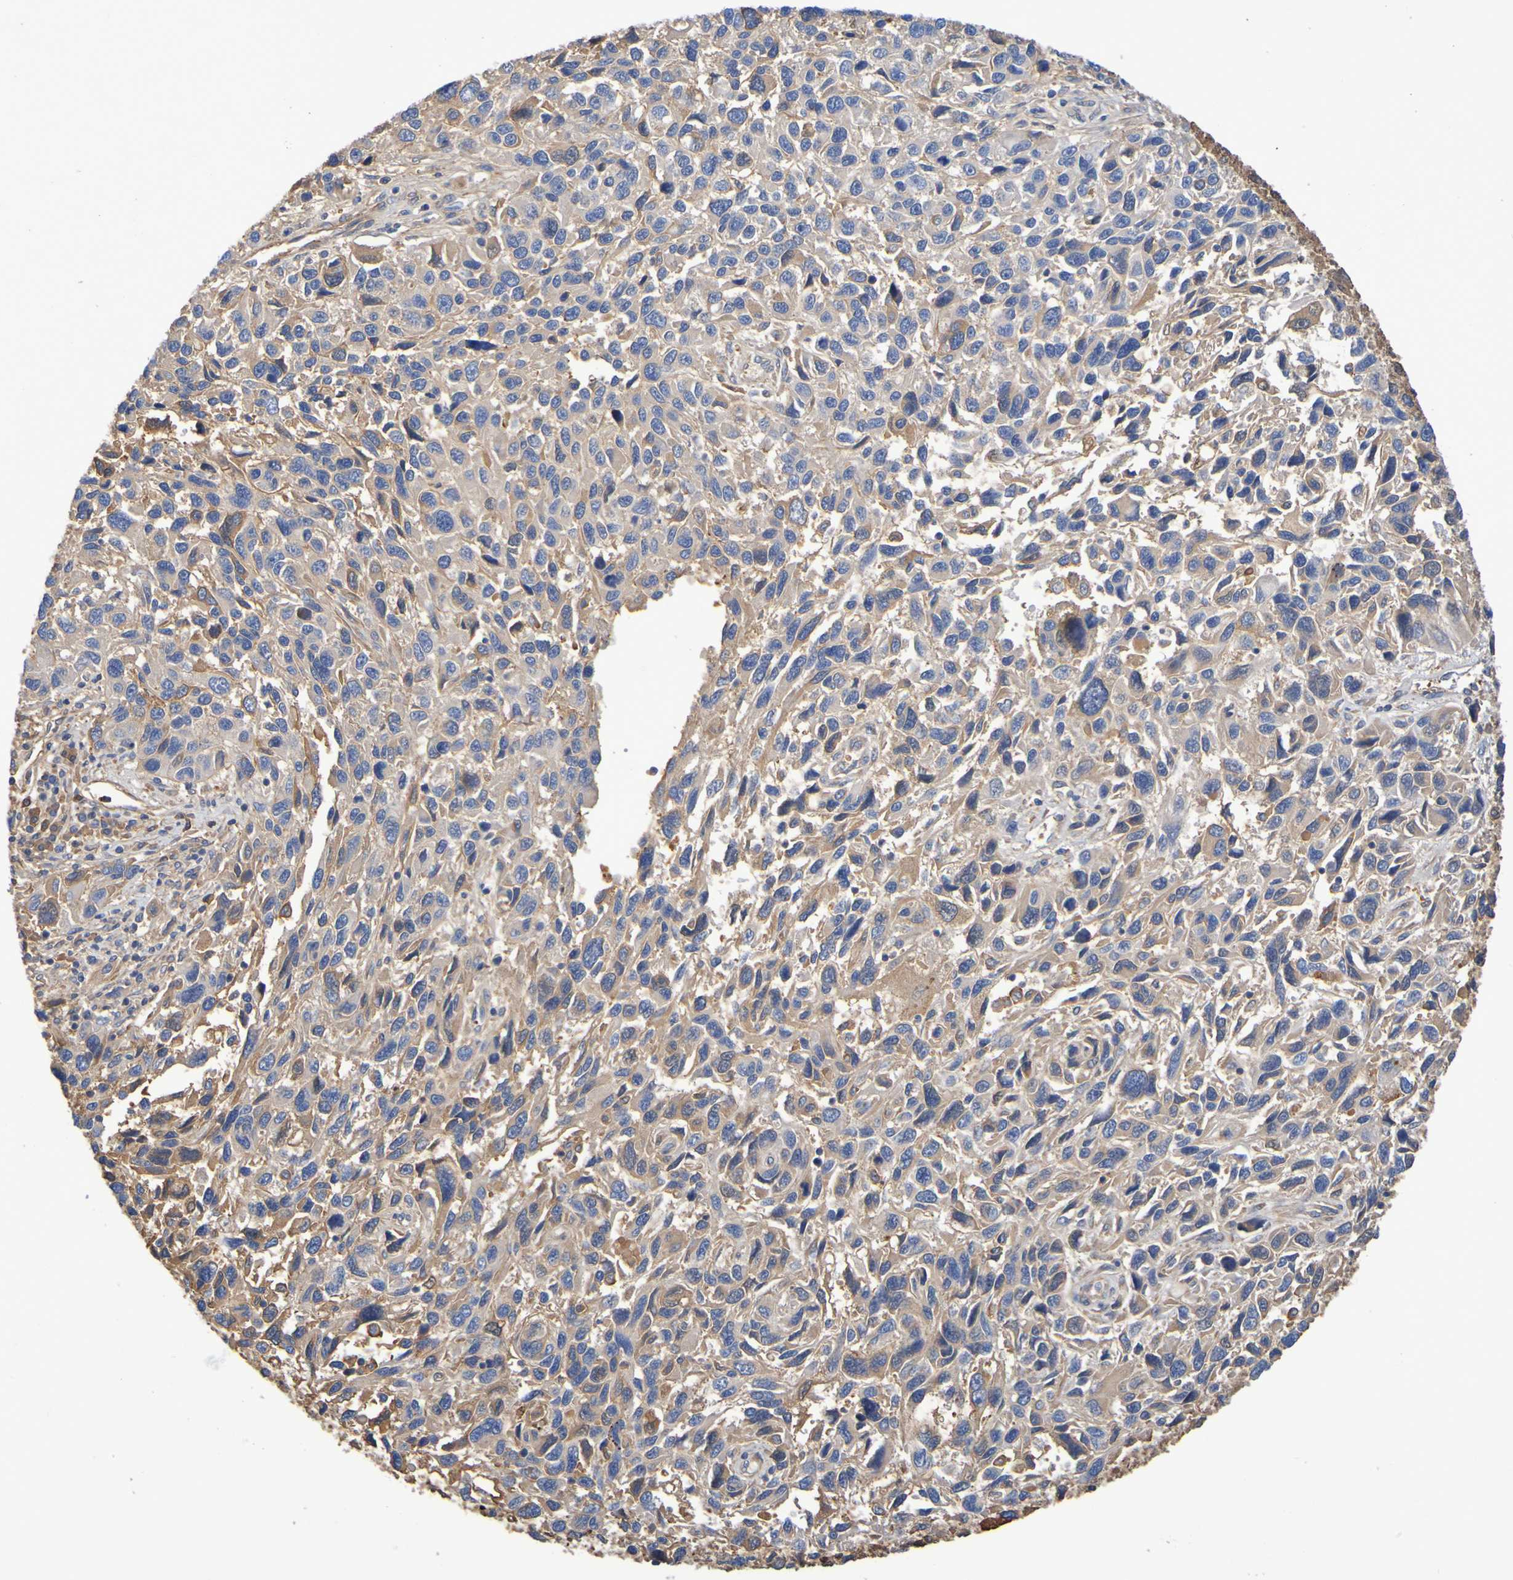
{"staining": {"intensity": "weak", "quantity": ">75%", "location": "cytoplasmic/membranous"}, "tissue": "melanoma", "cell_type": "Tumor cells", "image_type": "cancer", "snomed": [{"axis": "morphology", "description": "Malignant melanoma, NOS"}, {"axis": "topography", "description": "Skin"}], "caption": "Immunohistochemistry of human melanoma shows low levels of weak cytoplasmic/membranous staining in about >75% of tumor cells.", "gene": "GAB3", "patient": {"sex": "male", "age": 53}}